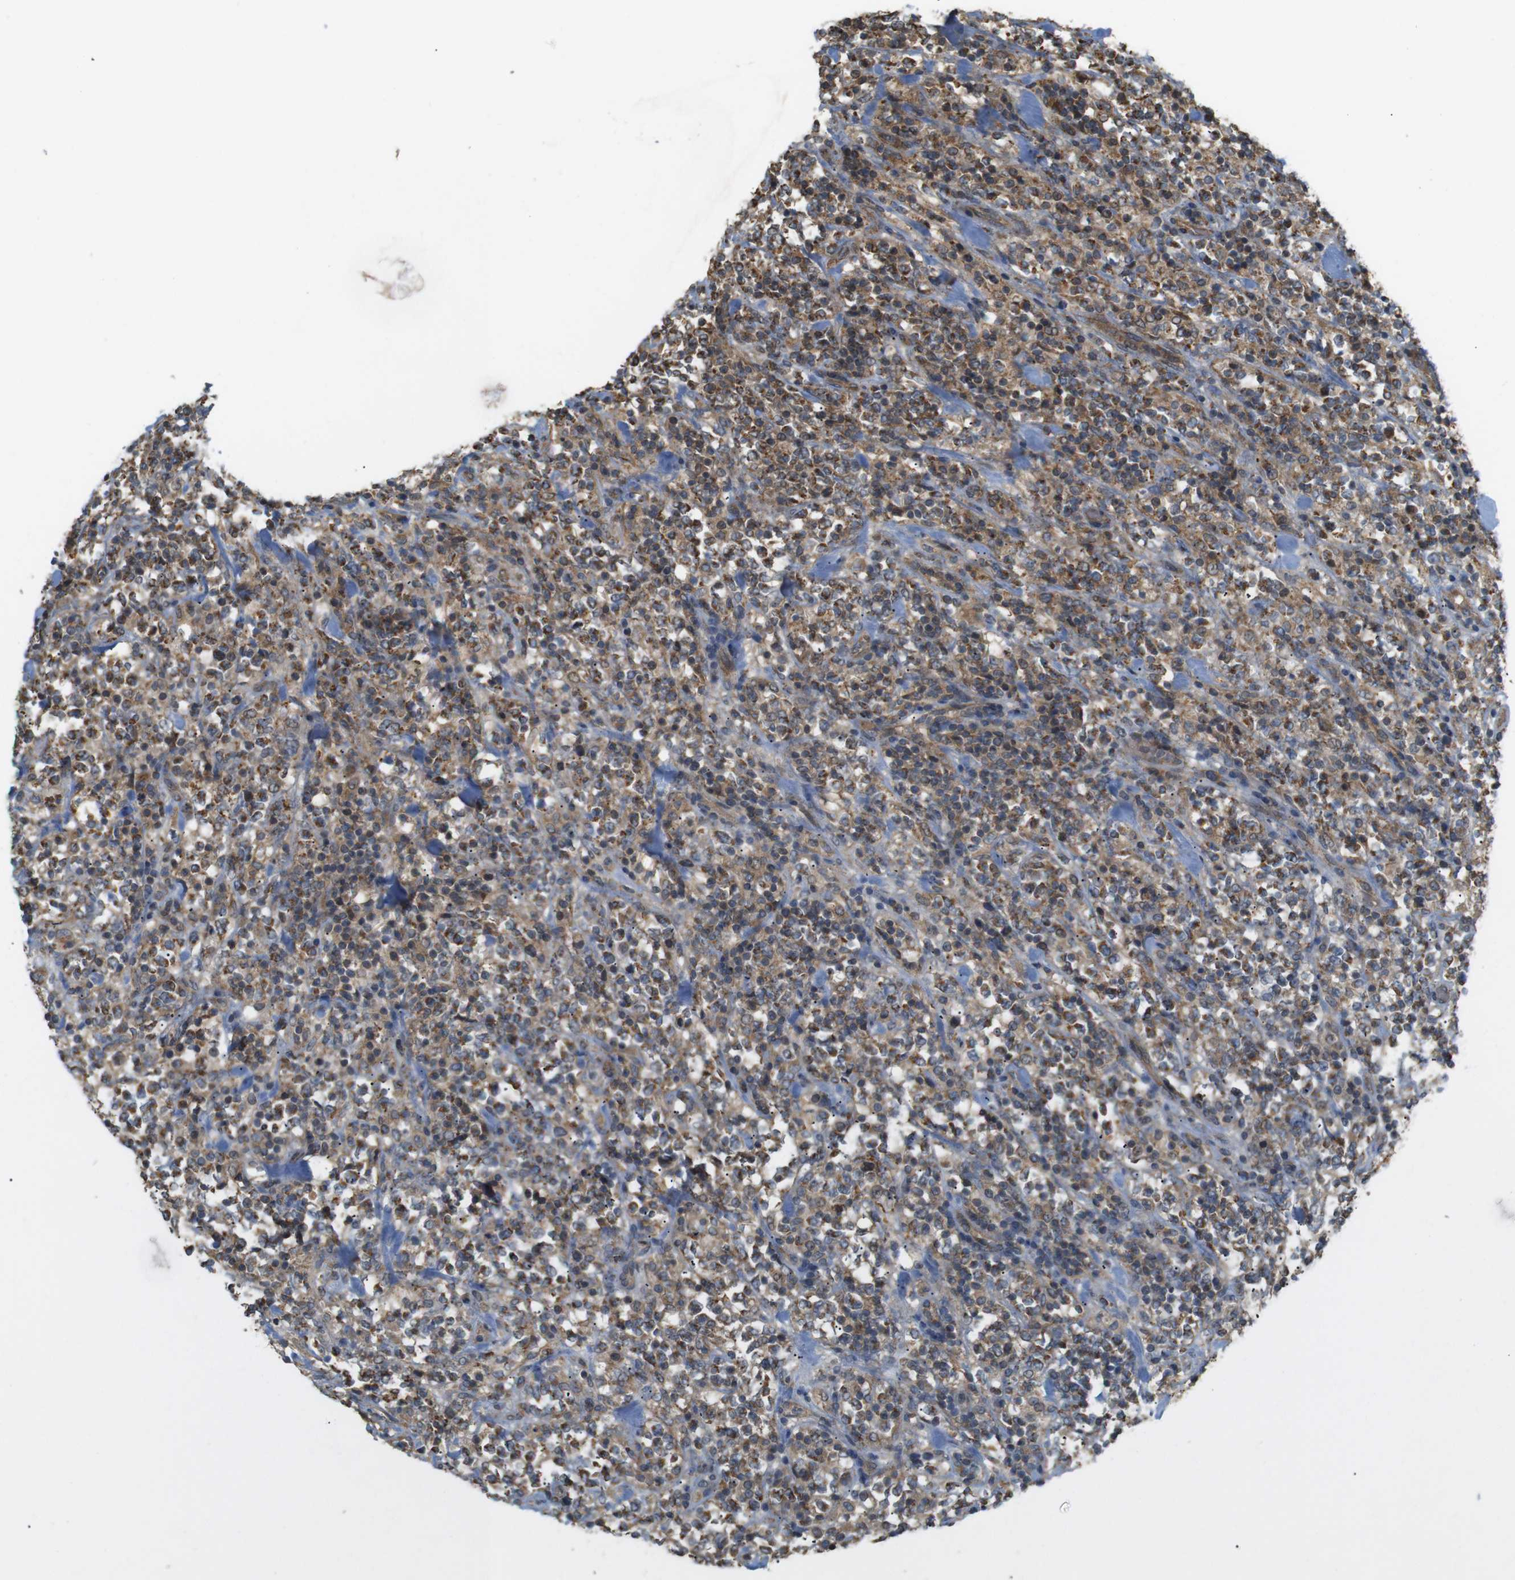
{"staining": {"intensity": "moderate", "quantity": ">75%", "location": "cytoplasmic/membranous"}, "tissue": "lymphoma", "cell_type": "Tumor cells", "image_type": "cancer", "snomed": [{"axis": "morphology", "description": "Malignant lymphoma, non-Hodgkin's type, High grade"}, {"axis": "topography", "description": "Soft tissue"}], "caption": "Protein expression analysis of high-grade malignant lymphoma, non-Hodgkin's type shows moderate cytoplasmic/membranous expression in about >75% of tumor cells.", "gene": "KSR1", "patient": {"sex": "male", "age": 18}}